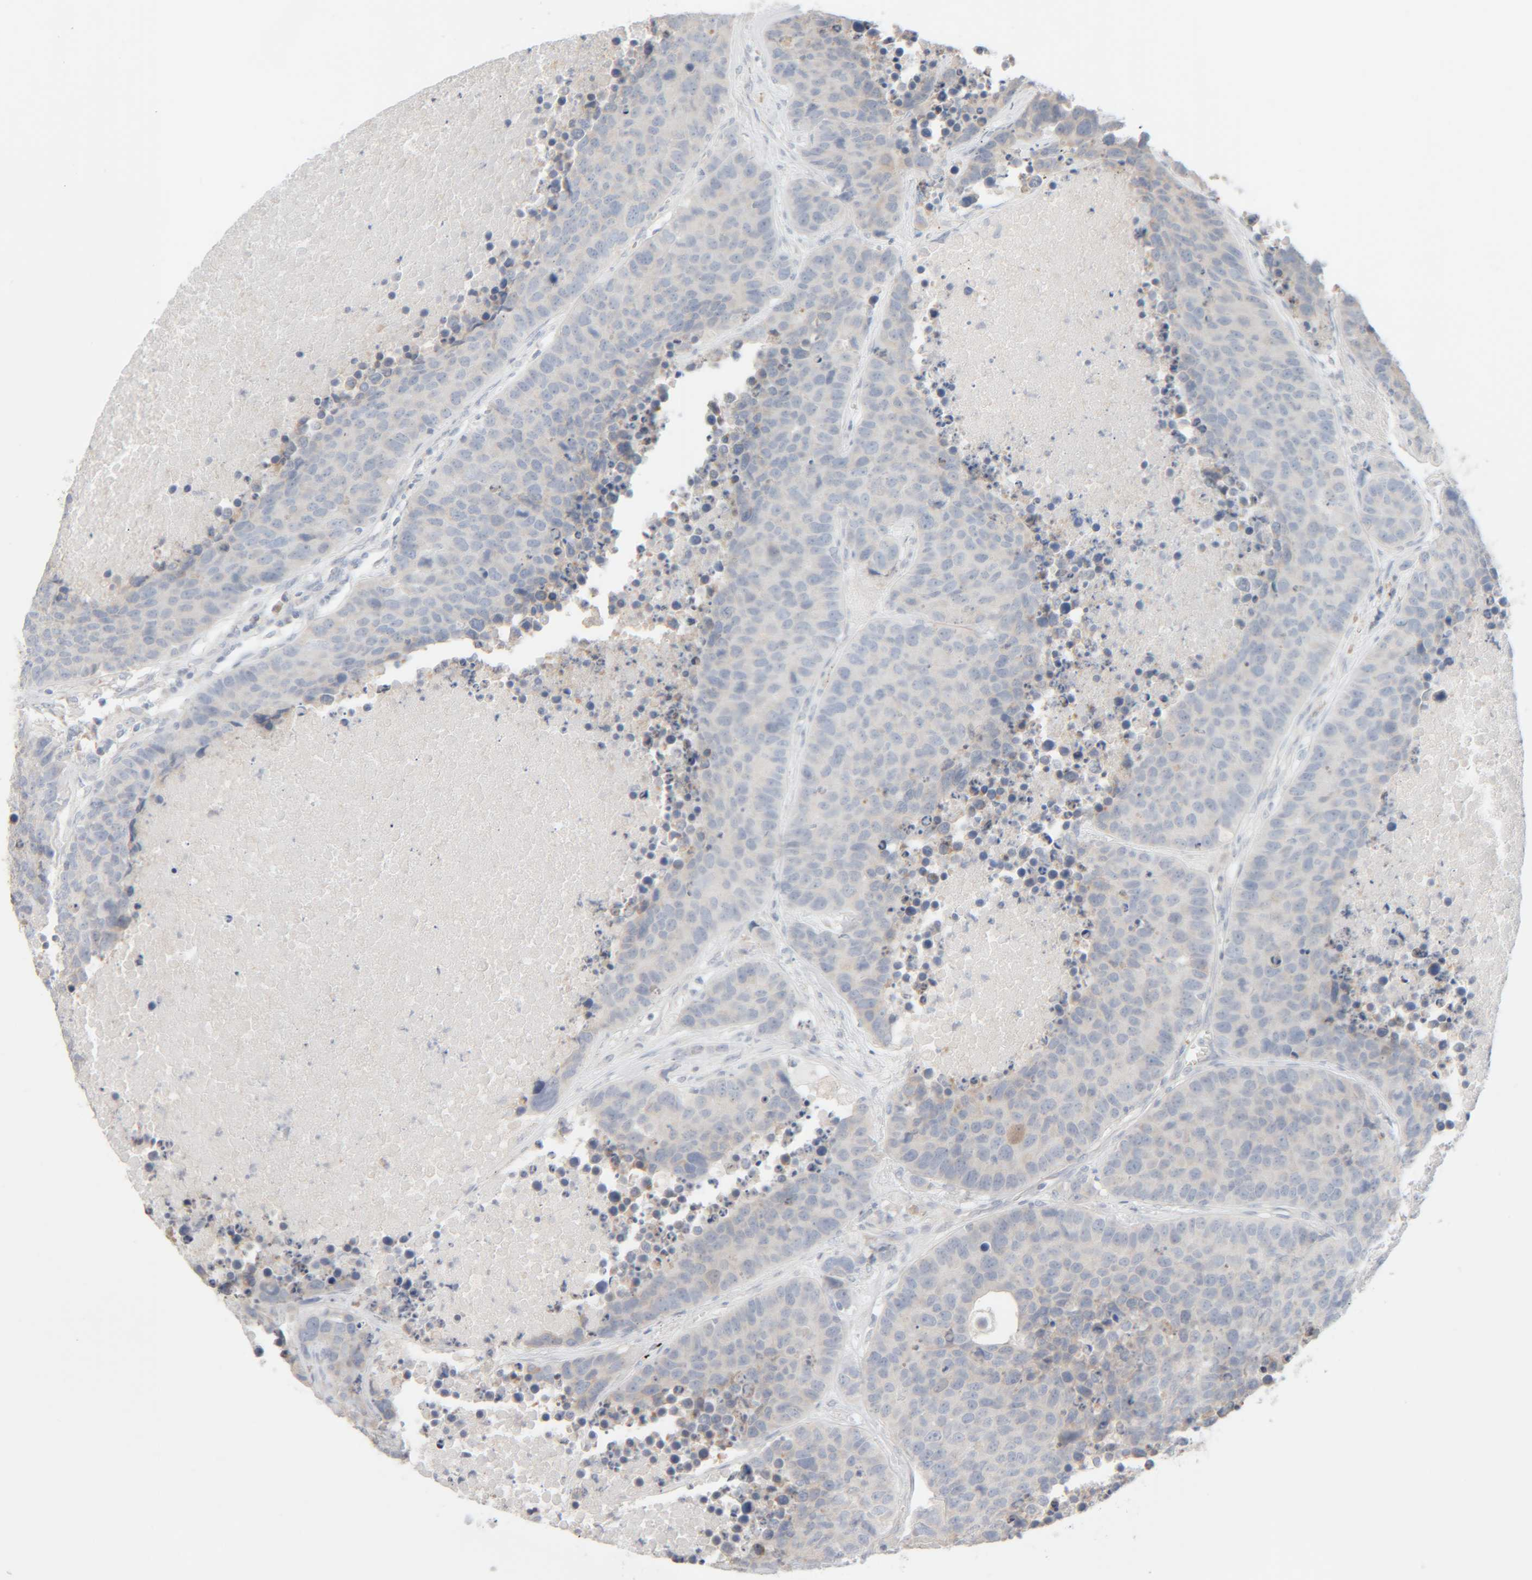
{"staining": {"intensity": "negative", "quantity": "none", "location": "none"}, "tissue": "carcinoid", "cell_type": "Tumor cells", "image_type": "cancer", "snomed": [{"axis": "morphology", "description": "Carcinoid, malignant, NOS"}, {"axis": "topography", "description": "Lung"}], "caption": "IHC histopathology image of human carcinoid (malignant) stained for a protein (brown), which demonstrates no expression in tumor cells.", "gene": "RIDA", "patient": {"sex": "male", "age": 60}}